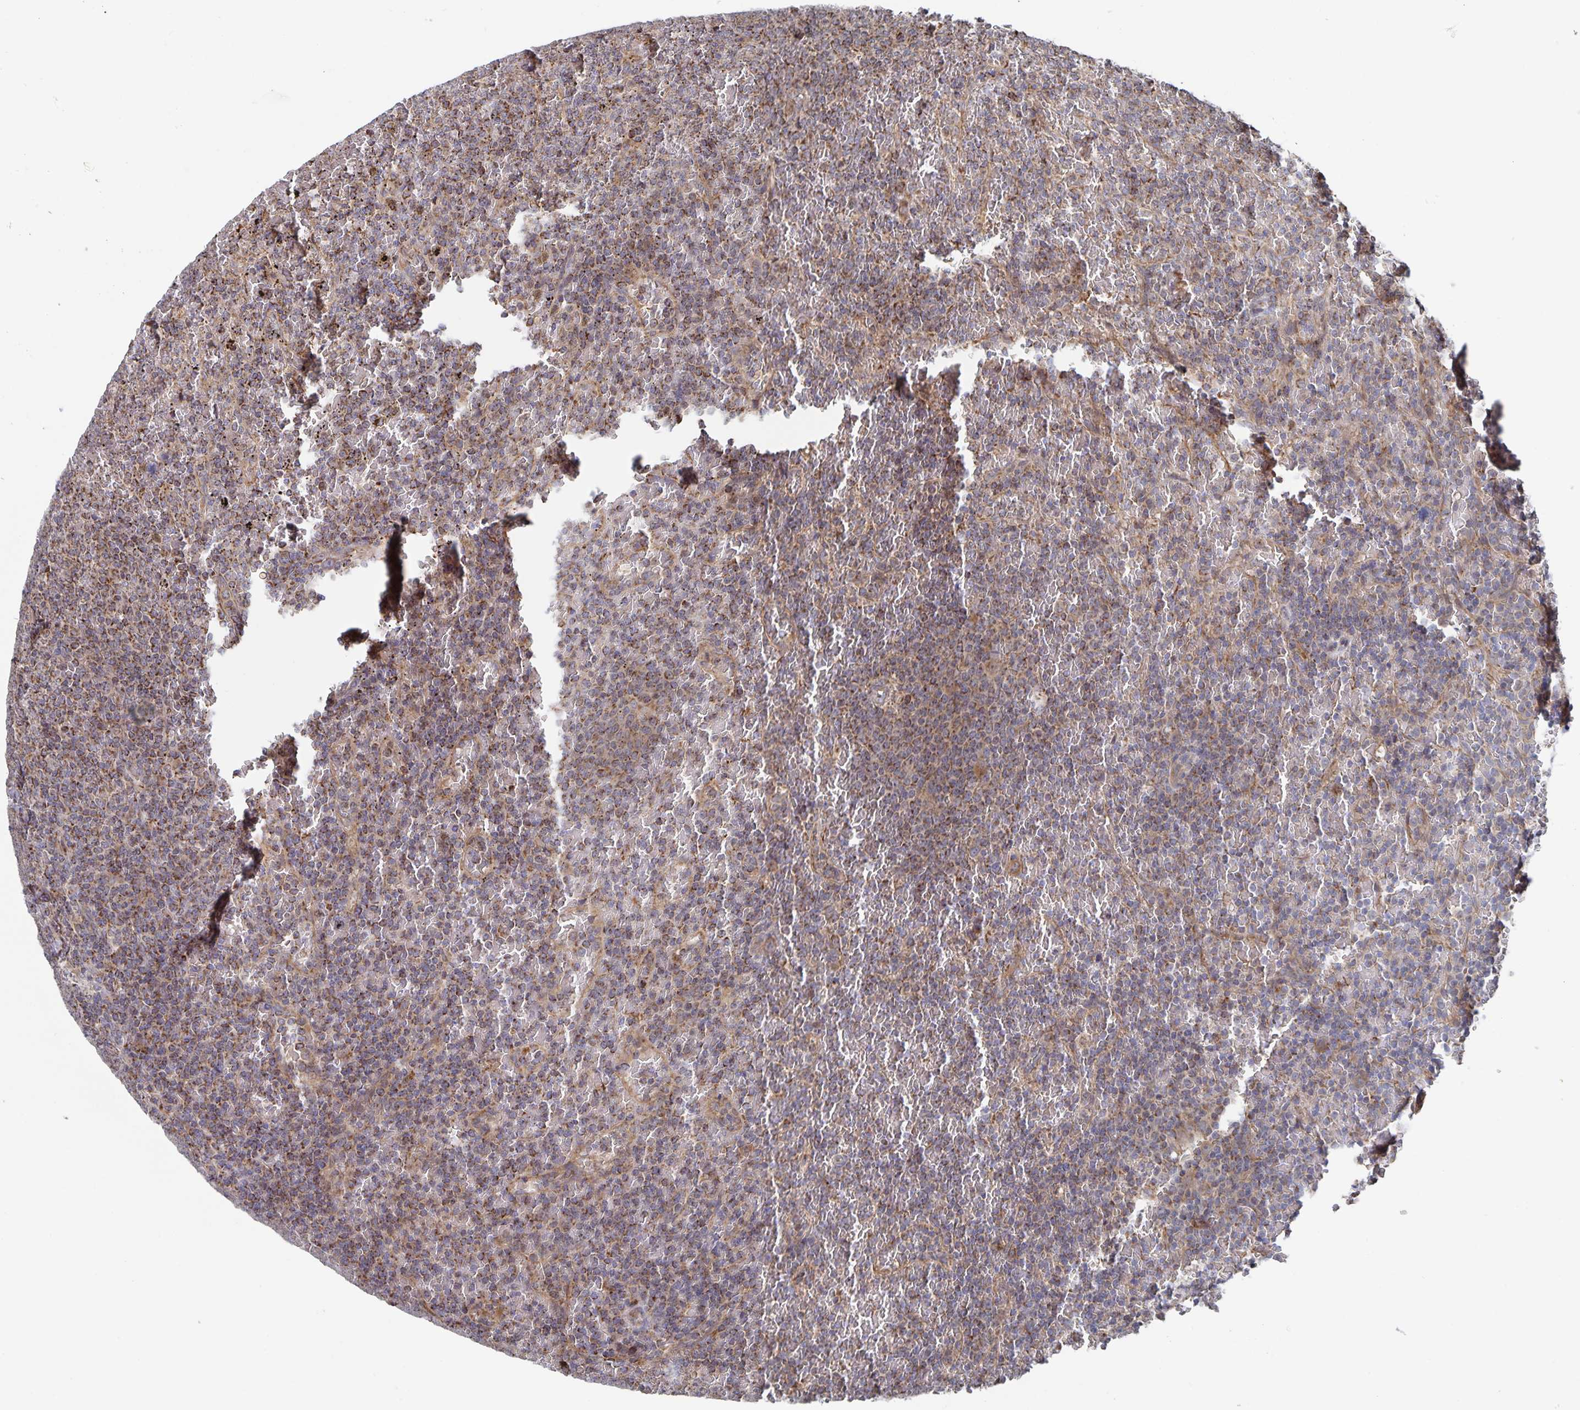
{"staining": {"intensity": "moderate", "quantity": ">75%", "location": "cytoplasmic/membranous"}, "tissue": "lymphoma", "cell_type": "Tumor cells", "image_type": "cancer", "snomed": [{"axis": "morphology", "description": "Malignant lymphoma, non-Hodgkin's type, Low grade"}, {"axis": "topography", "description": "Spleen"}], "caption": "Moderate cytoplasmic/membranous protein expression is present in about >75% of tumor cells in malignant lymphoma, non-Hodgkin's type (low-grade). The protein is shown in brown color, while the nuclei are stained blue.", "gene": "ACACA", "patient": {"sex": "female", "age": 77}}